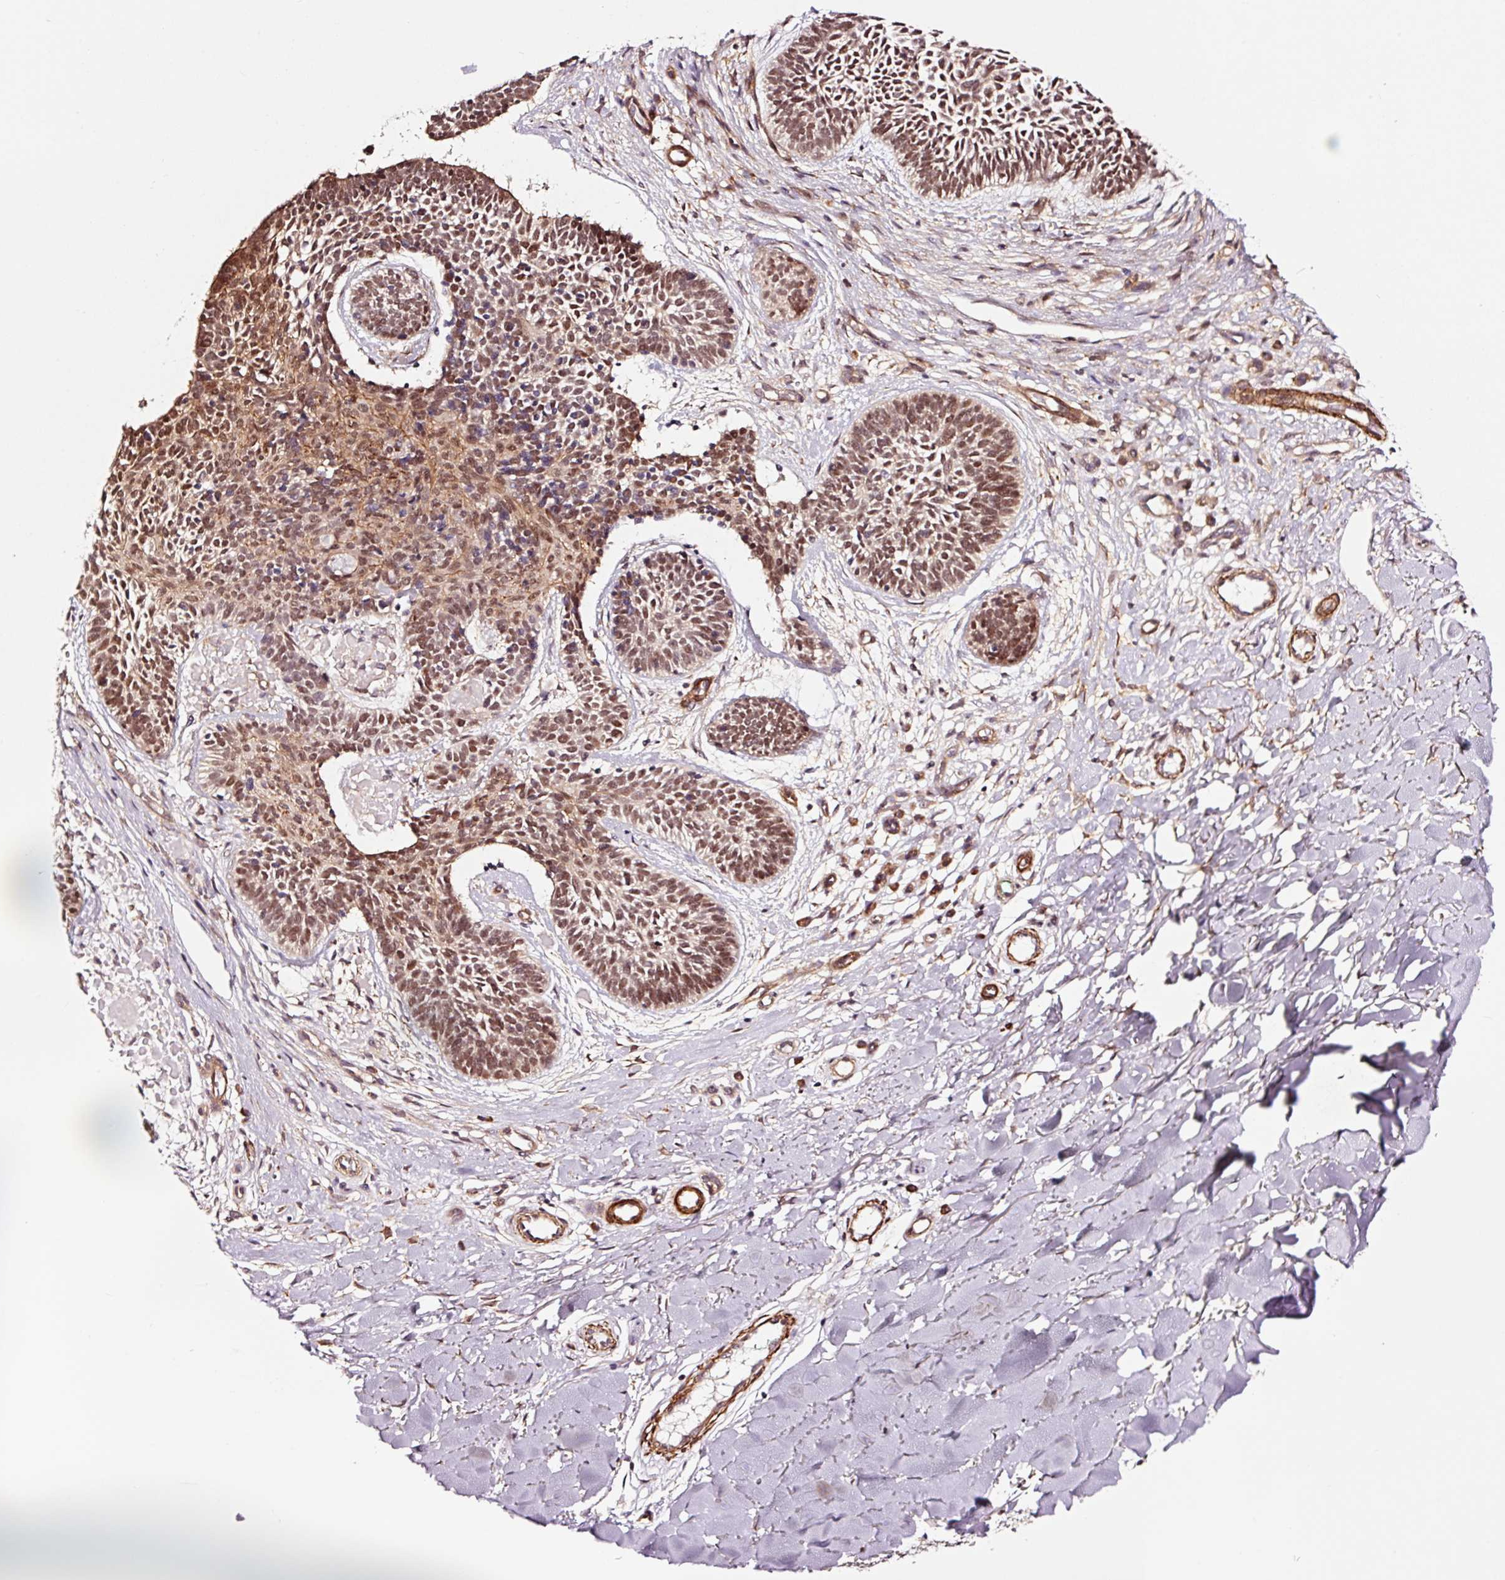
{"staining": {"intensity": "moderate", "quantity": ">75%", "location": "nuclear"}, "tissue": "skin cancer", "cell_type": "Tumor cells", "image_type": "cancer", "snomed": [{"axis": "morphology", "description": "Basal cell carcinoma"}, {"axis": "topography", "description": "Skin"}], "caption": "DAB (3,3'-diaminobenzidine) immunohistochemical staining of human skin basal cell carcinoma shows moderate nuclear protein staining in approximately >75% of tumor cells.", "gene": "TPM1", "patient": {"sex": "male", "age": 49}}